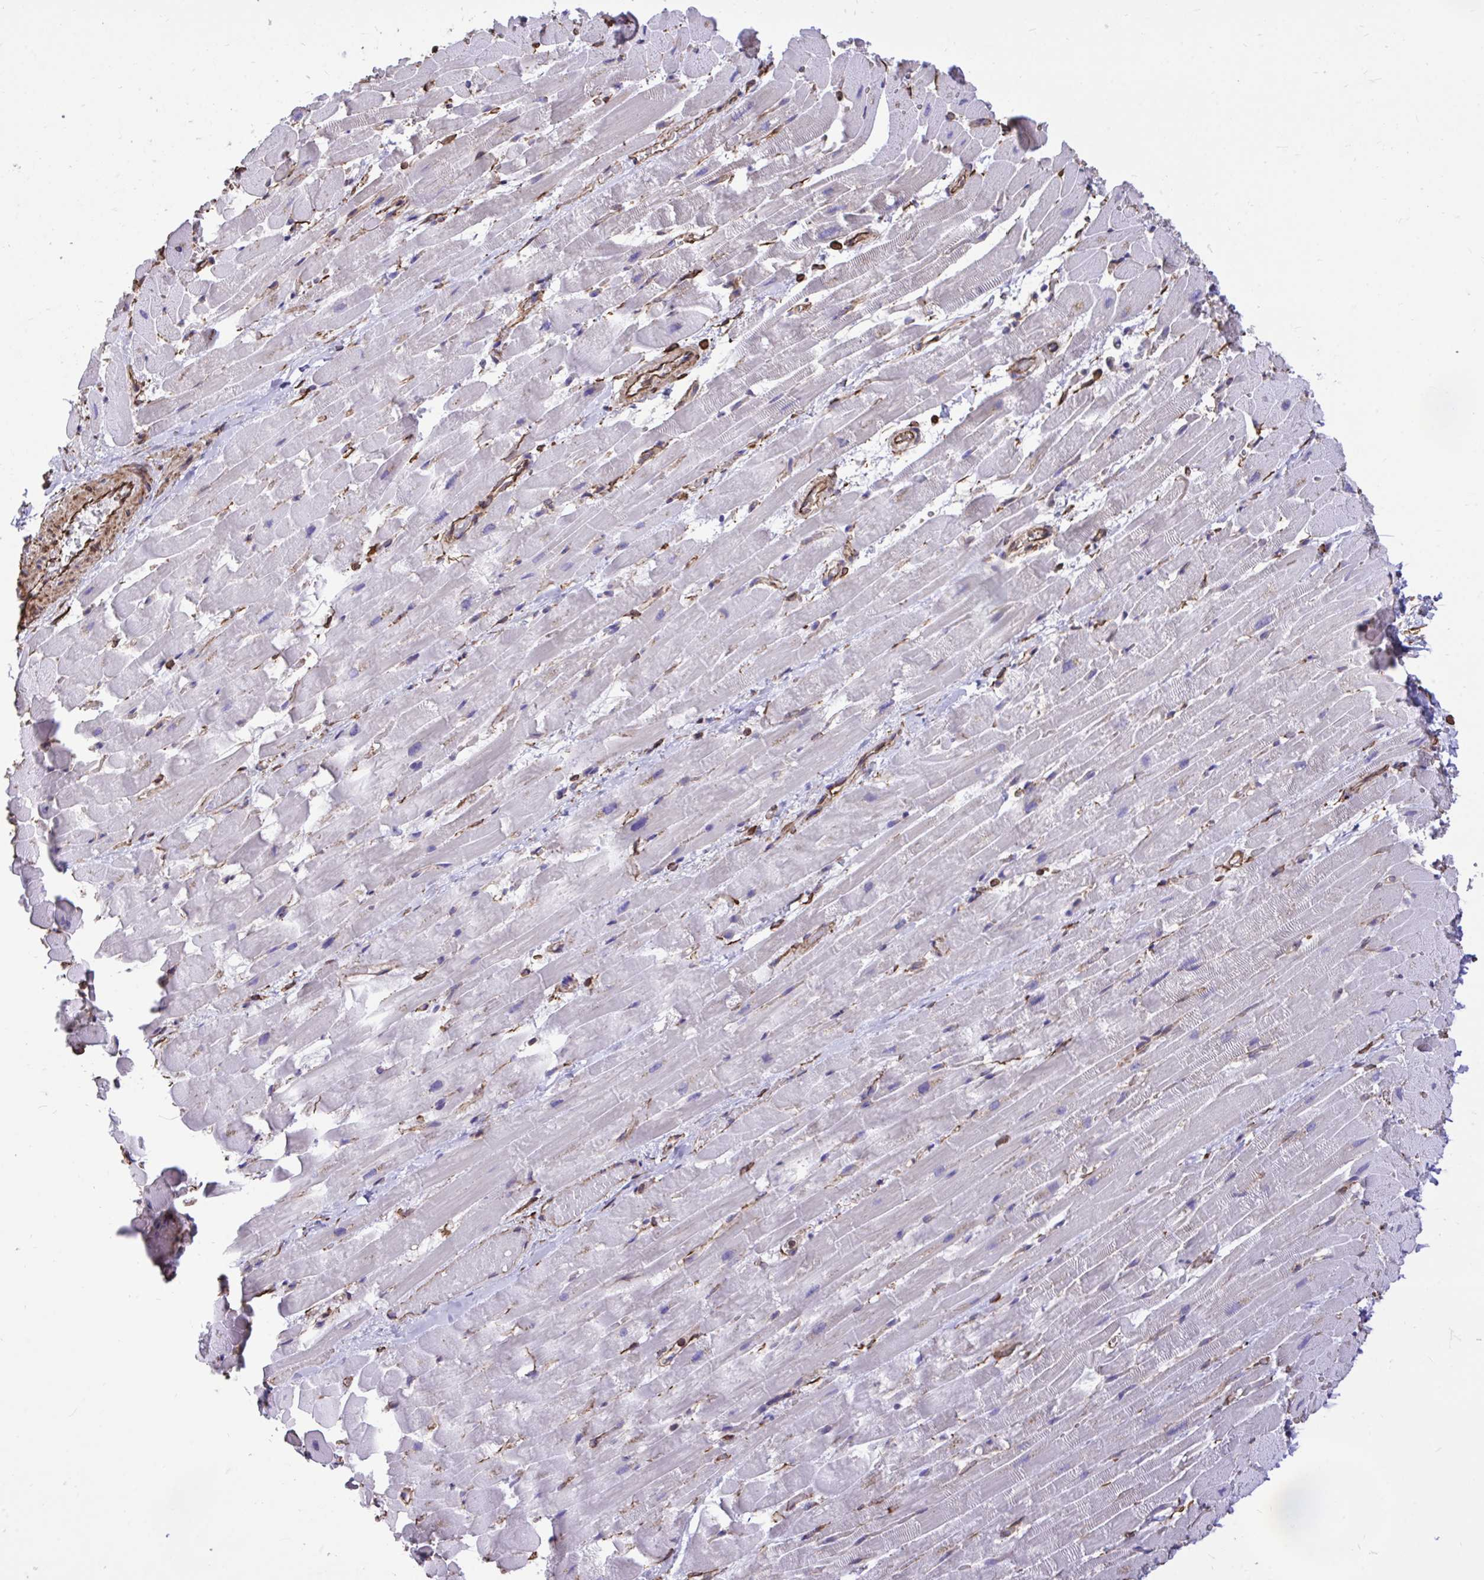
{"staining": {"intensity": "negative", "quantity": "none", "location": "none"}, "tissue": "heart muscle", "cell_type": "Cardiomyocytes", "image_type": "normal", "snomed": [{"axis": "morphology", "description": "Normal tissue, NOS"}, {"axis": "topography", "description": "Heart"}], "caption": "The micrograph shows no significant staining in cardiomyocytes of heart muscle. (DAB (3,3'-diaminobenzidine) immunohistochemistry, high magnification).", "gene": "RNF103", "patient": {"sex": "male", "age": 37}}